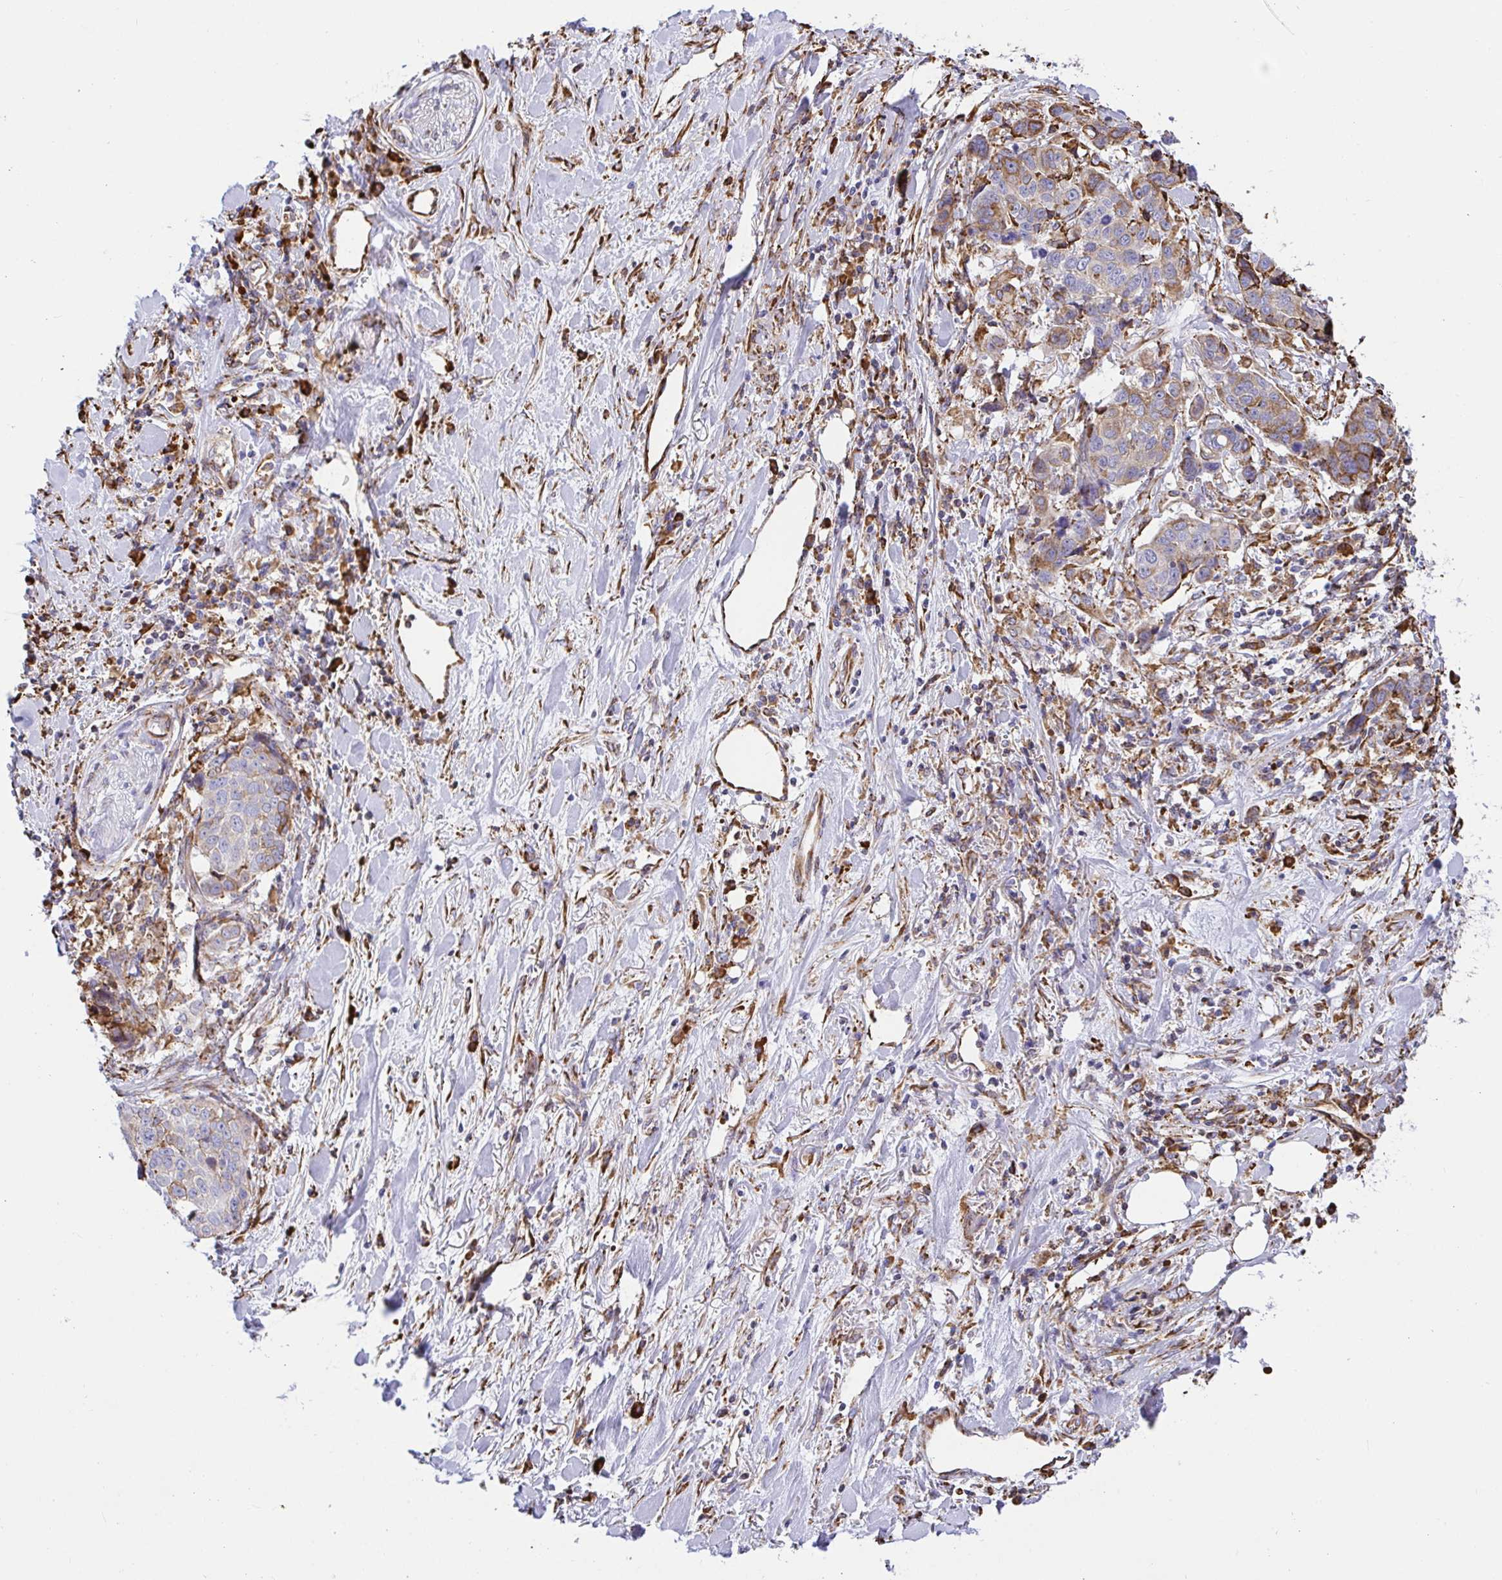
{"staining": {"intensity": "weak", "quantity": "<25%", "location": "cytoplasmic/membranous"}, "tissue": "lung cancer", "cell_type": "Tumor cells", "image_type": "cancer", "snomed": [{"axis": "morphology", "description": "Squamous cell carcinoma, NOS"}, {"axis": "topography", "description": "Lymph node"}, {"axis": "topography", "description": "Lung"}], "caption": "DAB (3,3'-diaminobenzidine) immunohistochemical staining of lung cancer (squamous cell carcinoma) exhibits no significant expression in tumor cells.", "gene": "CLGN", "patient": {"sex": "male", "age": 61}}